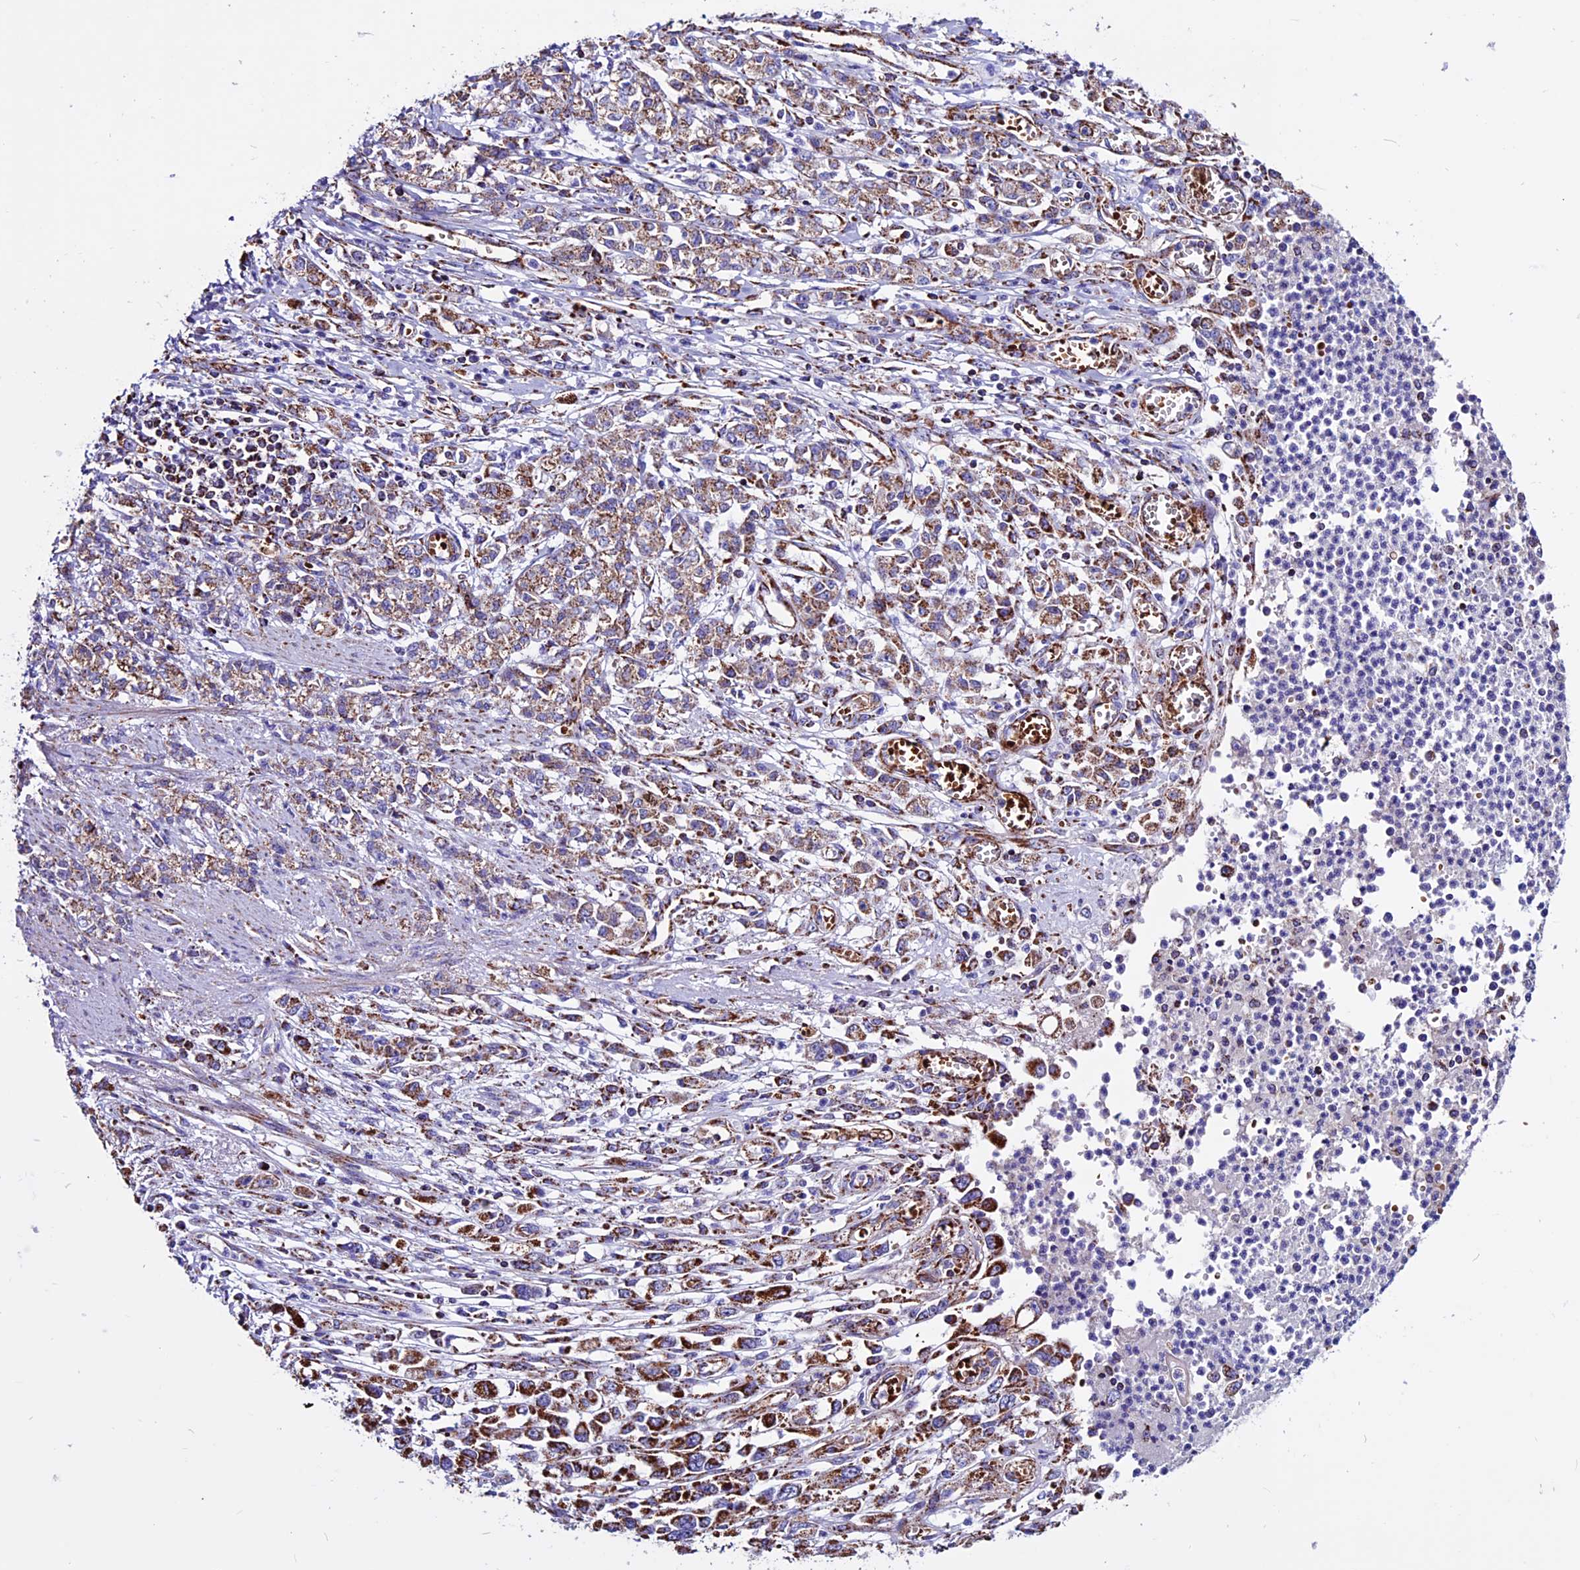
{"staining": {"intensity": "moderate", "quantity": ">75%", "location": "cytoplasmic/membranous"}, "tissue": "stomach cancer", "cell_type": "Tumor cells", "image_type": "cancer", "snomed": [{"axis": "morphology", "description": "Adenocarcinoma, NOS"}, {"axis": "topography", "description": "Stomach"}], "caption": "Immunohistochemical staining of stomach cancer reveals moderate cytoplasmic/membranous protein staining in approximately >75% of tumor cells. The staining was performed using DAB to visualize the protein expression in brown, while the nuclei were stained in blue with hematoxylin (Magnification: 20x).", "gene": "CX3CL1", "patient": {"sex": "female", "age": 76}}